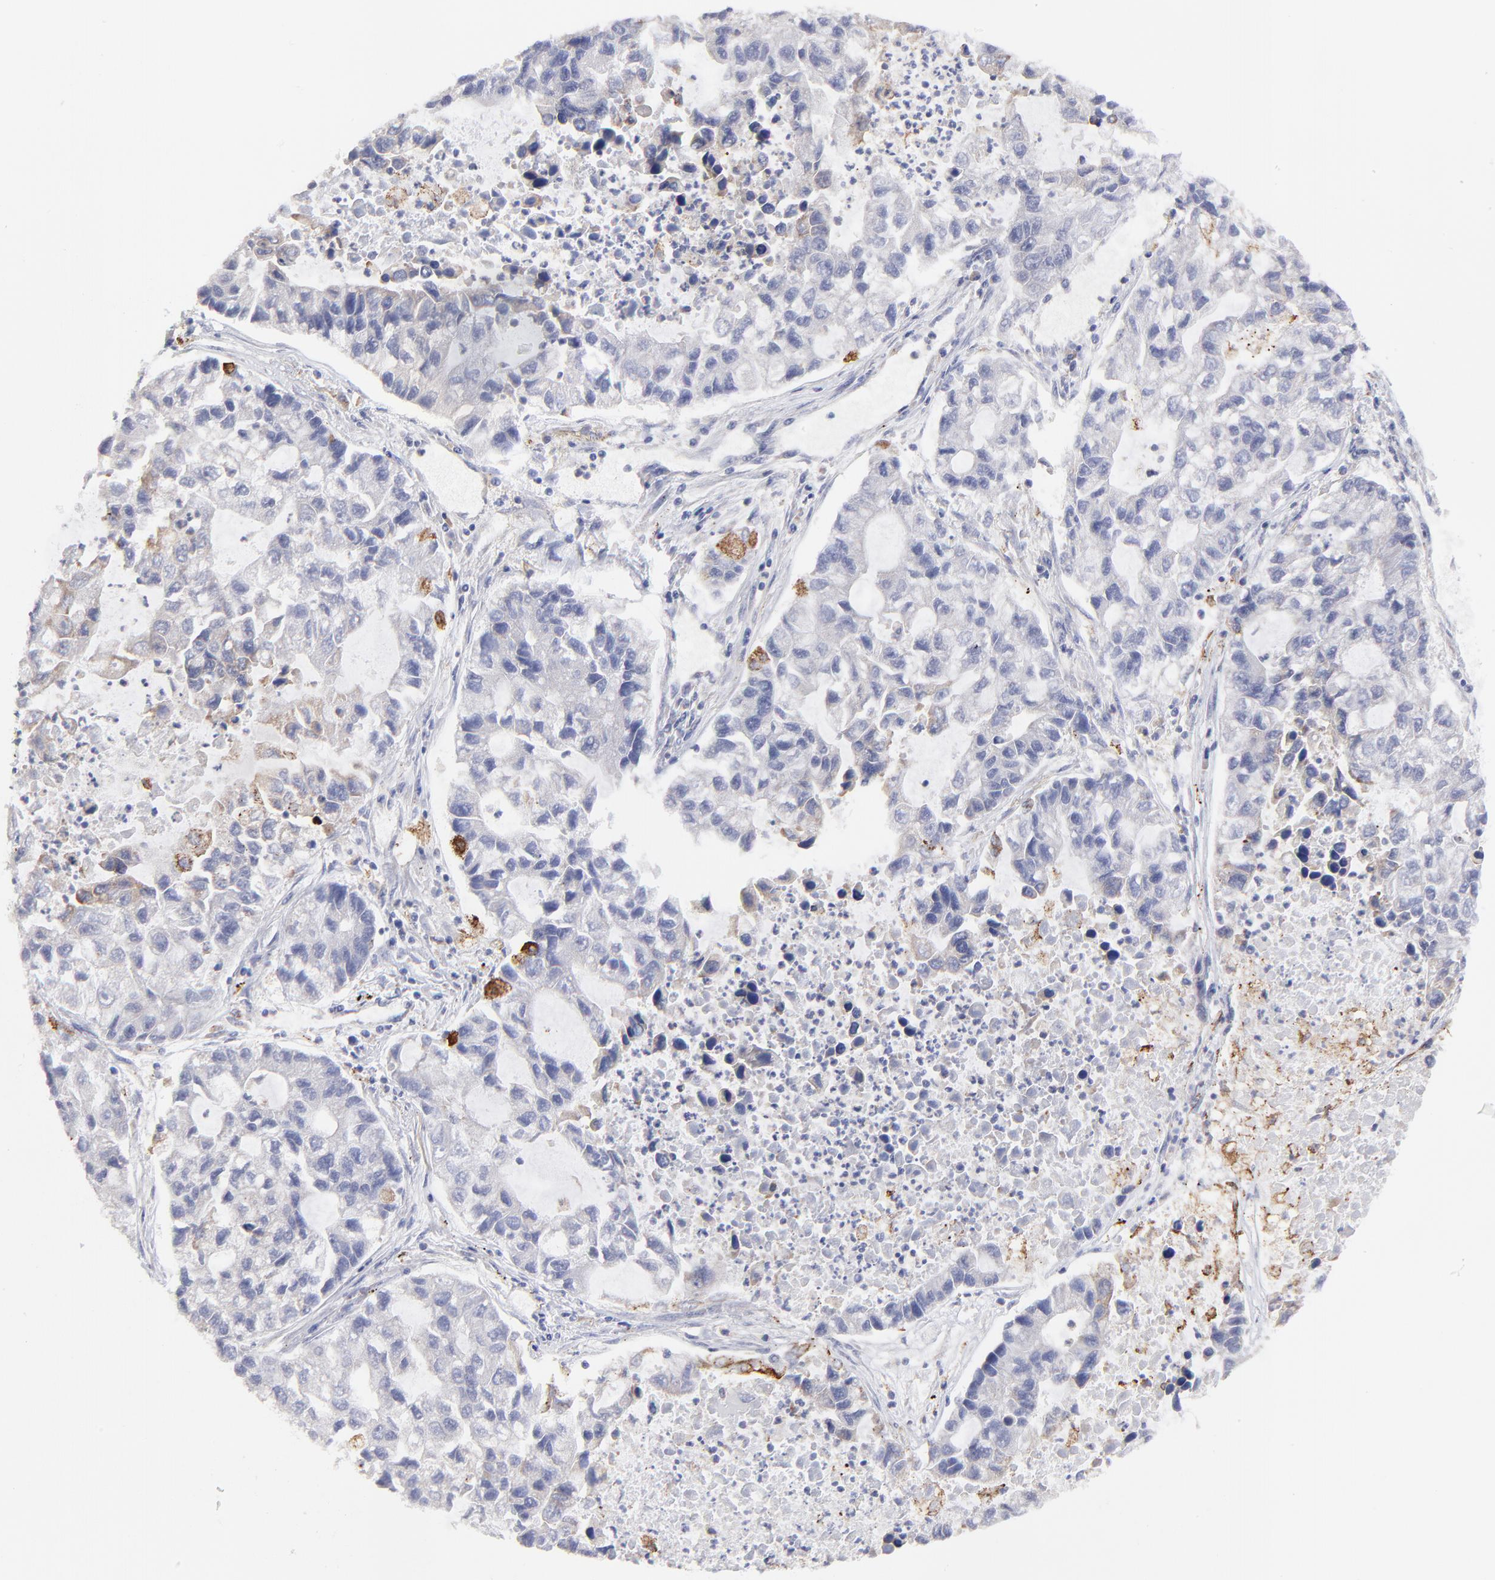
{"staining": {"intensity": "negative", "quantity": "none", "location": "none"}, "tissue": "lung cancer", "cell_type": "Tumor cells", "image_type": "cancer", "snomed": [{"axis": "morphology", "description": "Adenocarcinoma, NOS"}, {"axis": "topography", "description": "Lung"}], "caption": "Tumor cells show no significant protein expression in lung cancer. (DAB immunohistochemistry (IHC) visualized using brightfield microscopy, high magnification).", "gene": "GCSAM", "patient": {"sex": "female", "age": 51}}